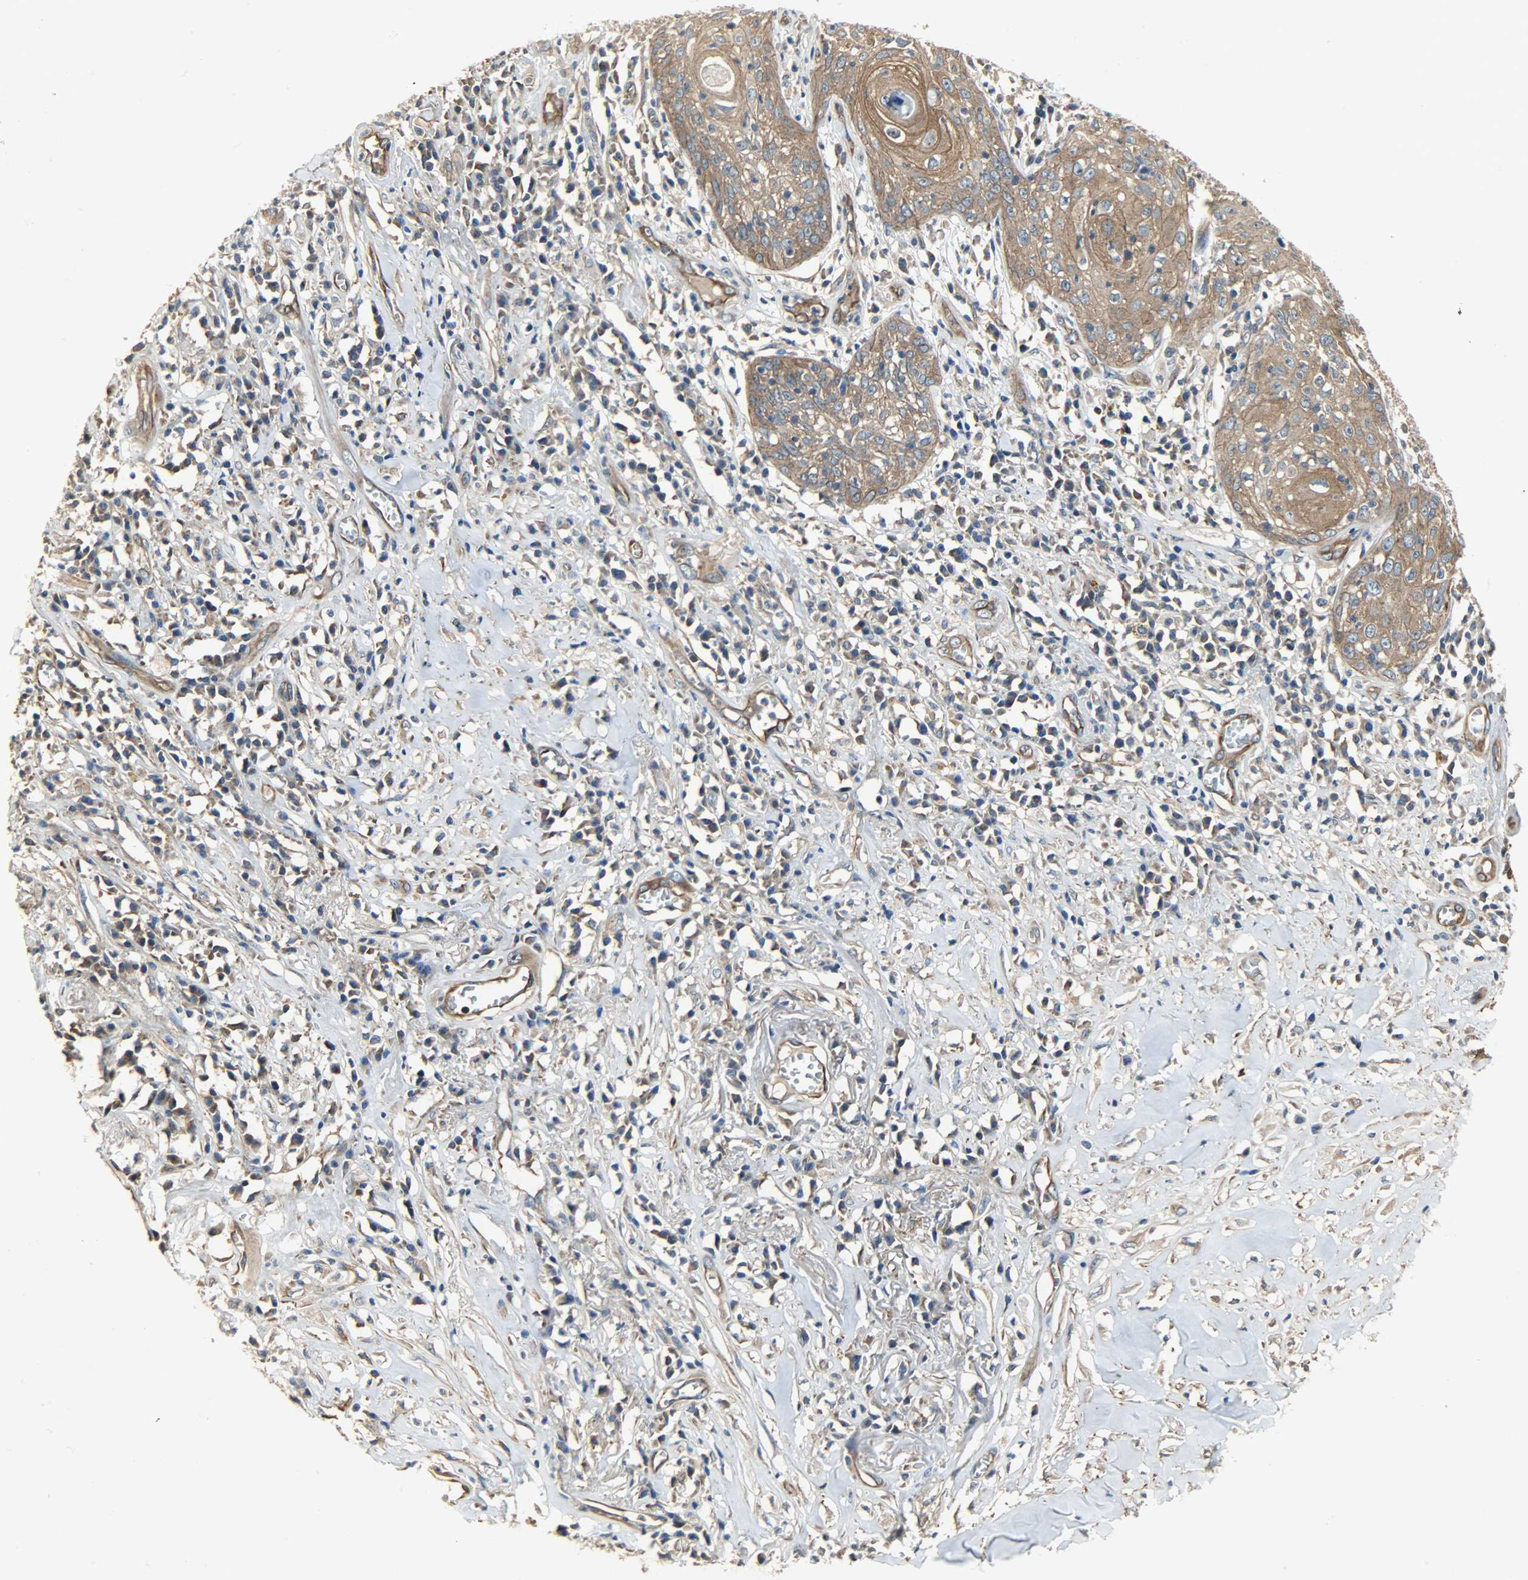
{"staining": {"intensity": "moderate", "quantity": ">75%", "location": "cytoplasmic/membranous"}, "tissue": "skin cancer", "cell_type": "Tumor cells", "image_type": "cancer", "snomed": [{"axis": "morphology", "description": "Squamous cell carcinoma, NOS"}, {"axis": "topography", "description": "Skin"}], "caption": "Brown immunohistochemical staining in human squamous cell carcinoma (skin) displays moderate cytoplasmic/membranous positivity in about >75% of tumor cells. The staining was performed using DAB (3,3'-diaminobenzidine), with brown indicating positive protein expression. Nuclei are stained blue with hematoxylin.", "gene": "KIAA1217", "patient": {"sex": "male", "age": 65}}